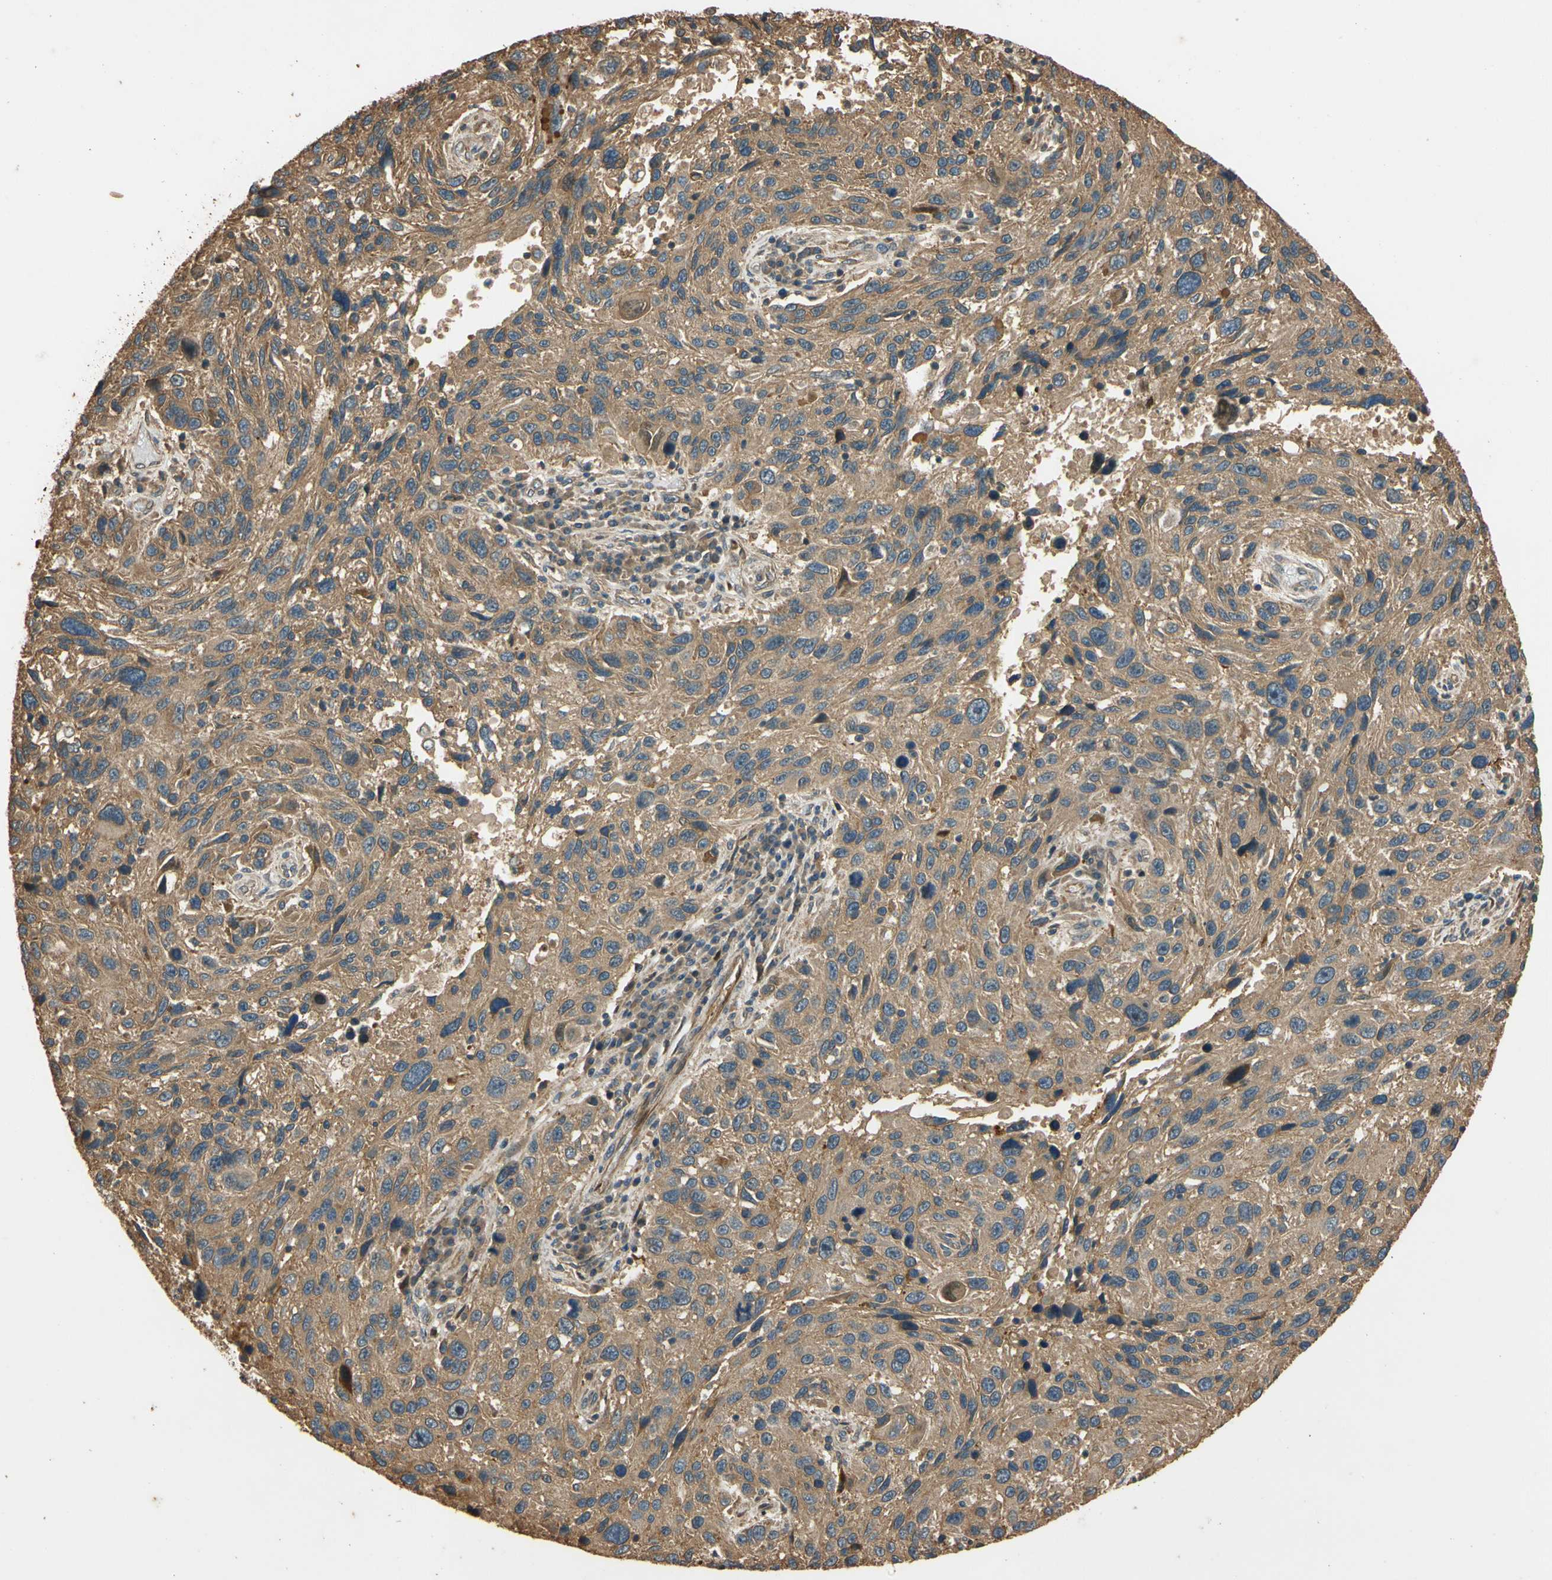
{"staining": {"intensity": "moderate", "quantity": ">75%", "location": "cytoplasmic/membranous"}, "tissue": "melanoma", "cell_type": "Tumor cells", "image_type": "cancer", "snomed": [{"axis": "morphology", "description": "Malignant melanoma, NOS"}, {"axis": "topography", "description": "Skin"}], "caption": "Tumor cells demonstrate medium levels of moderate cytoplasmic/membranous expression in about >75% of cells in human melanoma.", "gene": "MGRN1", "patient": {"sex": "male", "age": 53}}